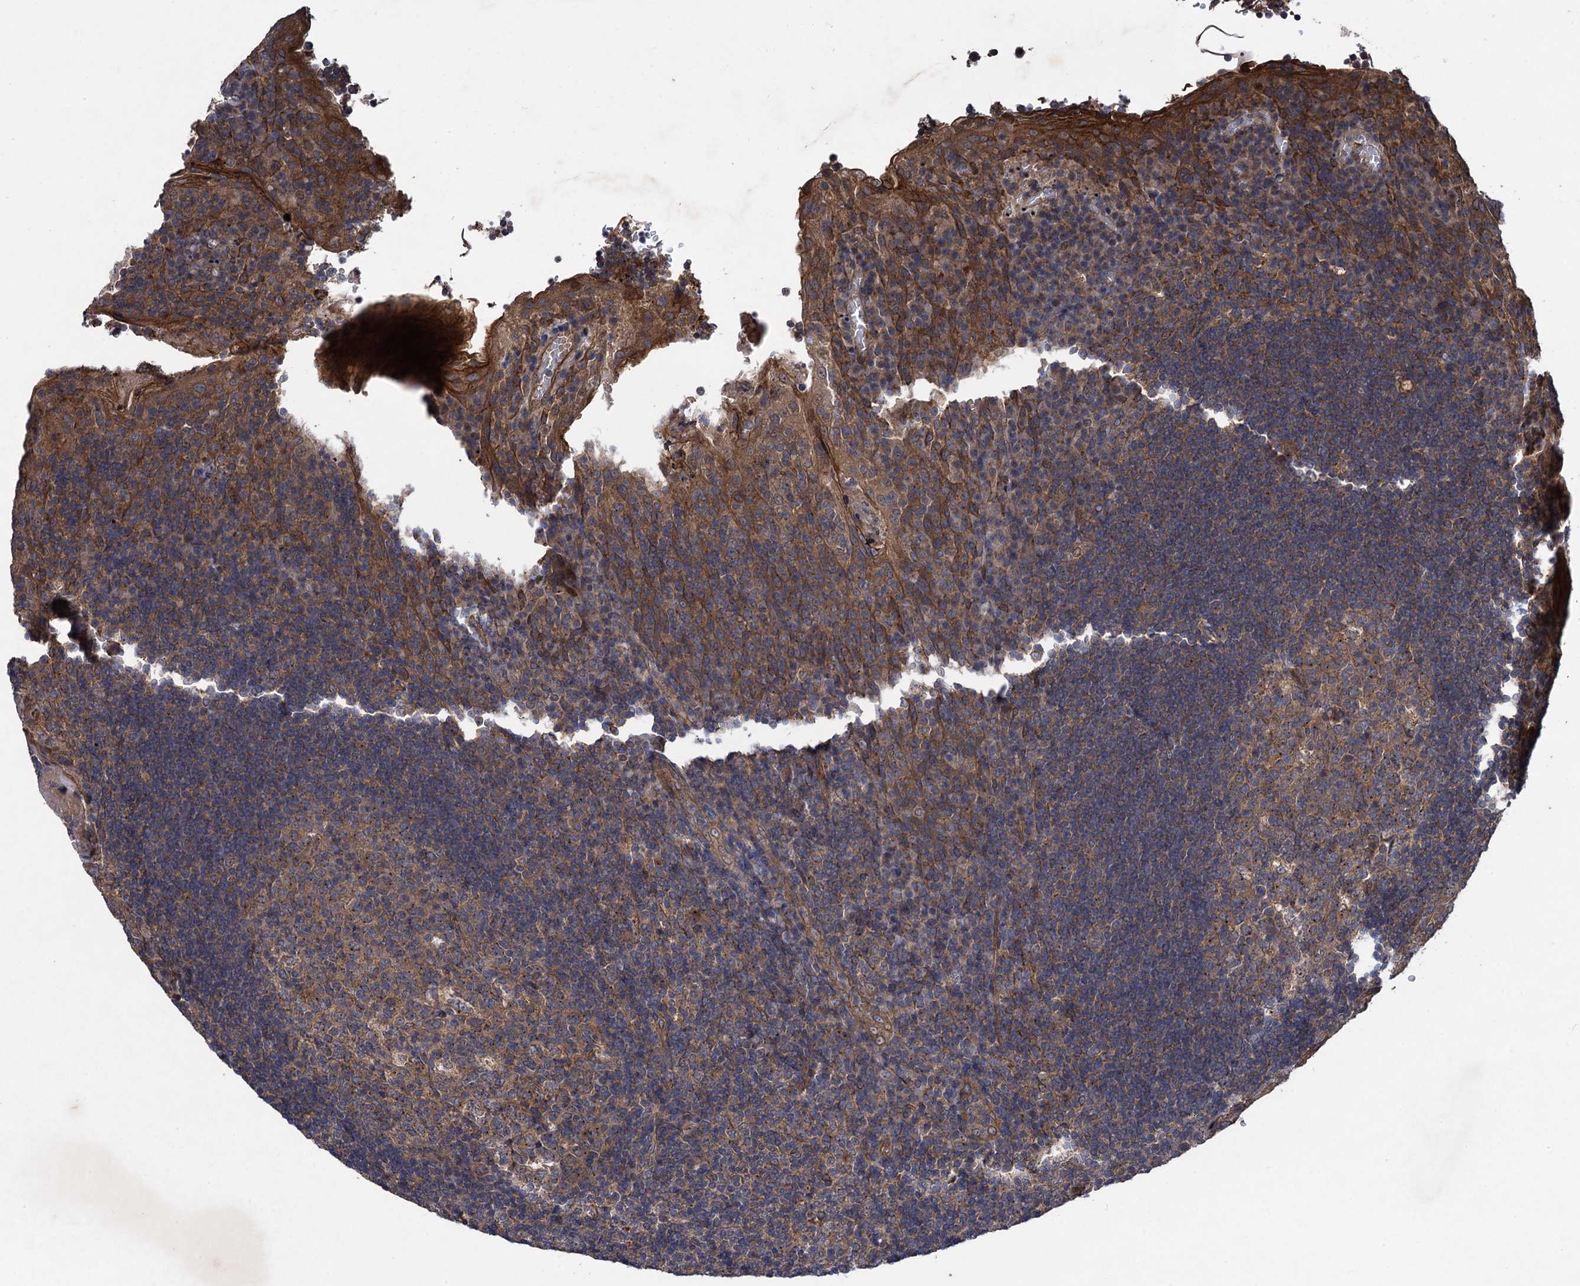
{"staining": {"intensity": "weak", "quantity": ">75%", "location": "cytoplasmic/membranous"}, "tissue": "tonsil", "cell_type": "Germinal center cells", "image_type": "normal", "snomed": [{"axis": "morphology", "description": "Normal tissue, NOS"}, {"axis": "topography", "description": "Tonsil"}], "caption": "Approximately >75% of germinal center cells in benign human tonsil exhibit weak cytoplasmic/membranous protein positivity as visualized by brown immunohistochemical staining.", "gene": "HAUS1", "patient": {"sex": "male", "age": 17}}